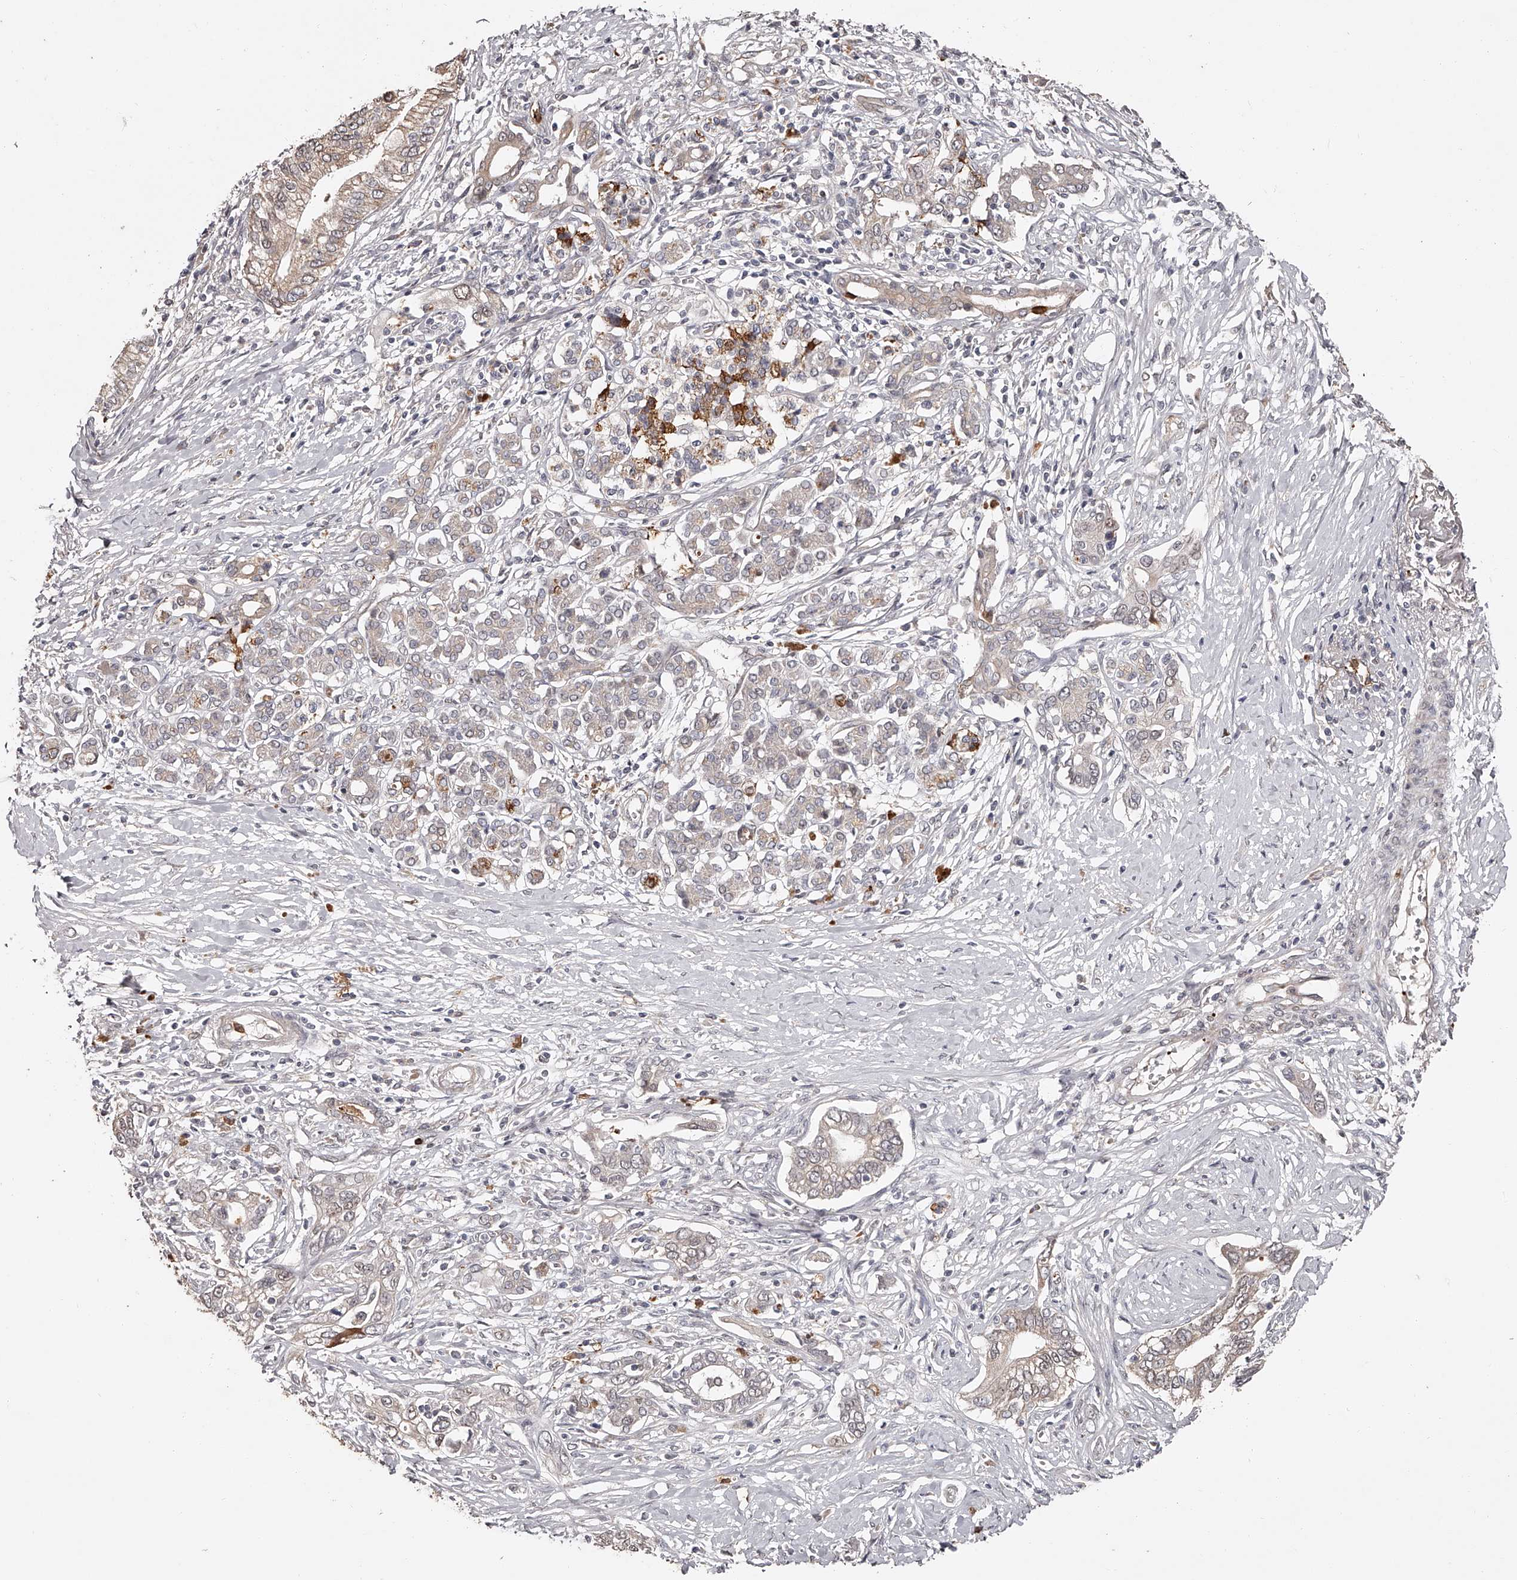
{"staining": {"intensity": "weak", "quantity": "25%-75%", "location": "cytoplasmic/membranous,nuclear"}, "tissue": "pancreatic cancer", "cell_type": "Tumor cells", "image_type": "cancer", "snomed": [{"axis": "morphology", "description": "Normal tissue, NOS"}, {"axis": "morphology", "description": "Adenocarcinoma, NOS"}, {"axis": "topography", "description": "Pancreas"}, {"axis": "topography", "description": "Peripheral nerve tissue"}], "caption": "This photomicrograph exhibits IHC staining of pancreatic cancer (adenocarcinoma), with low weak cytoplasmic/membranous and nuclear expression in about 25%-75% of tumor cells.", "gene": "URGCP", "patient": {"sex": "male", "age": 59}}